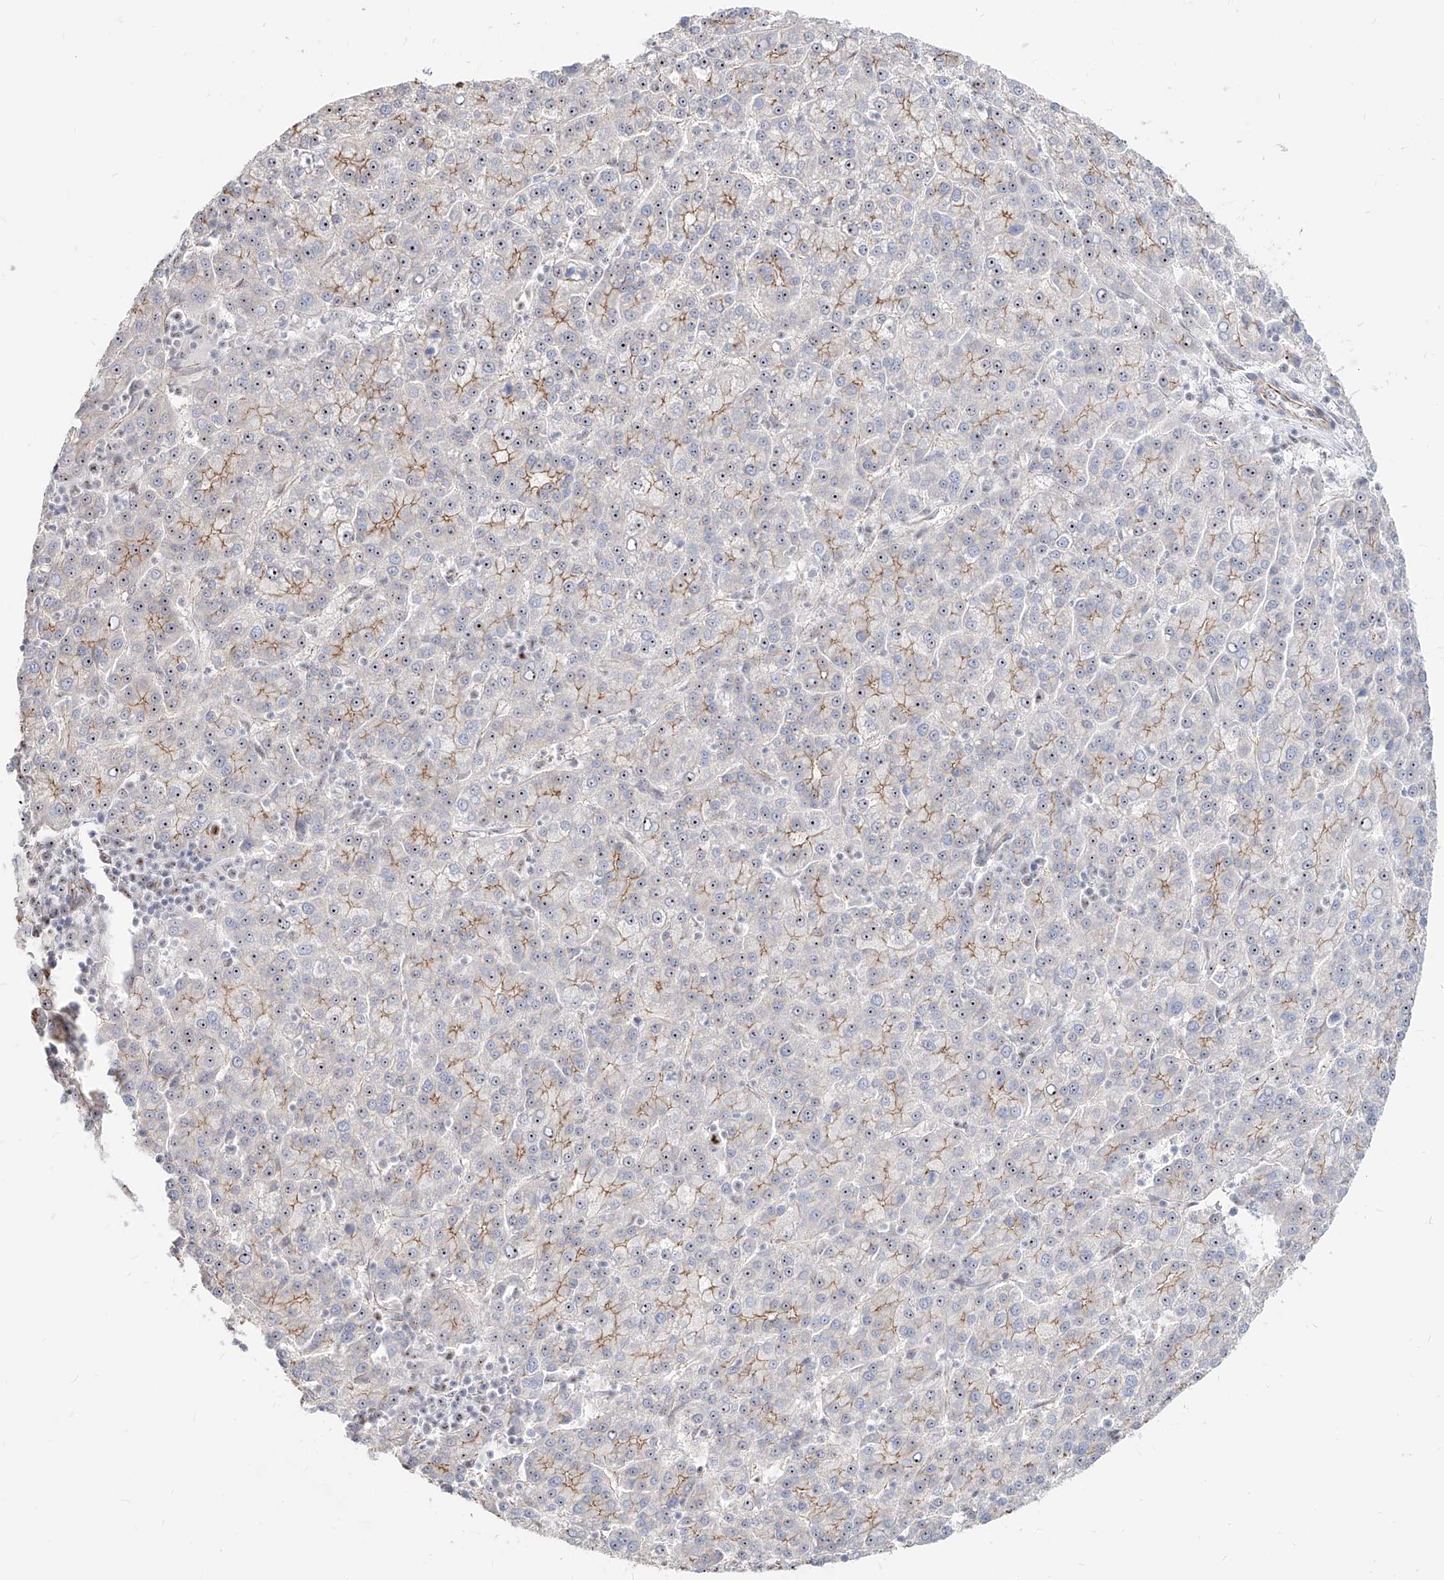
{"staining": {"intensity": "strong", "quantity": "<25%", "location": "nuclear"}, "tissue": "liver cancer", "cell_type": "Tumor cells", "image_type": "cancer", "snomed": [{"axis": "morphology", "description": "Carcinoma, Hepatocellular, NOS"}, {"axis": "topography", "description": "Liver"}], "caption": "Human hepatocellular carcinoma (liver) stained for a protein (brown) displays strong nuclear positive positivity in approximately <25% of tumor cells.", "gene": "ZNF710", "patient": {"sex": "female", "age": 58}}